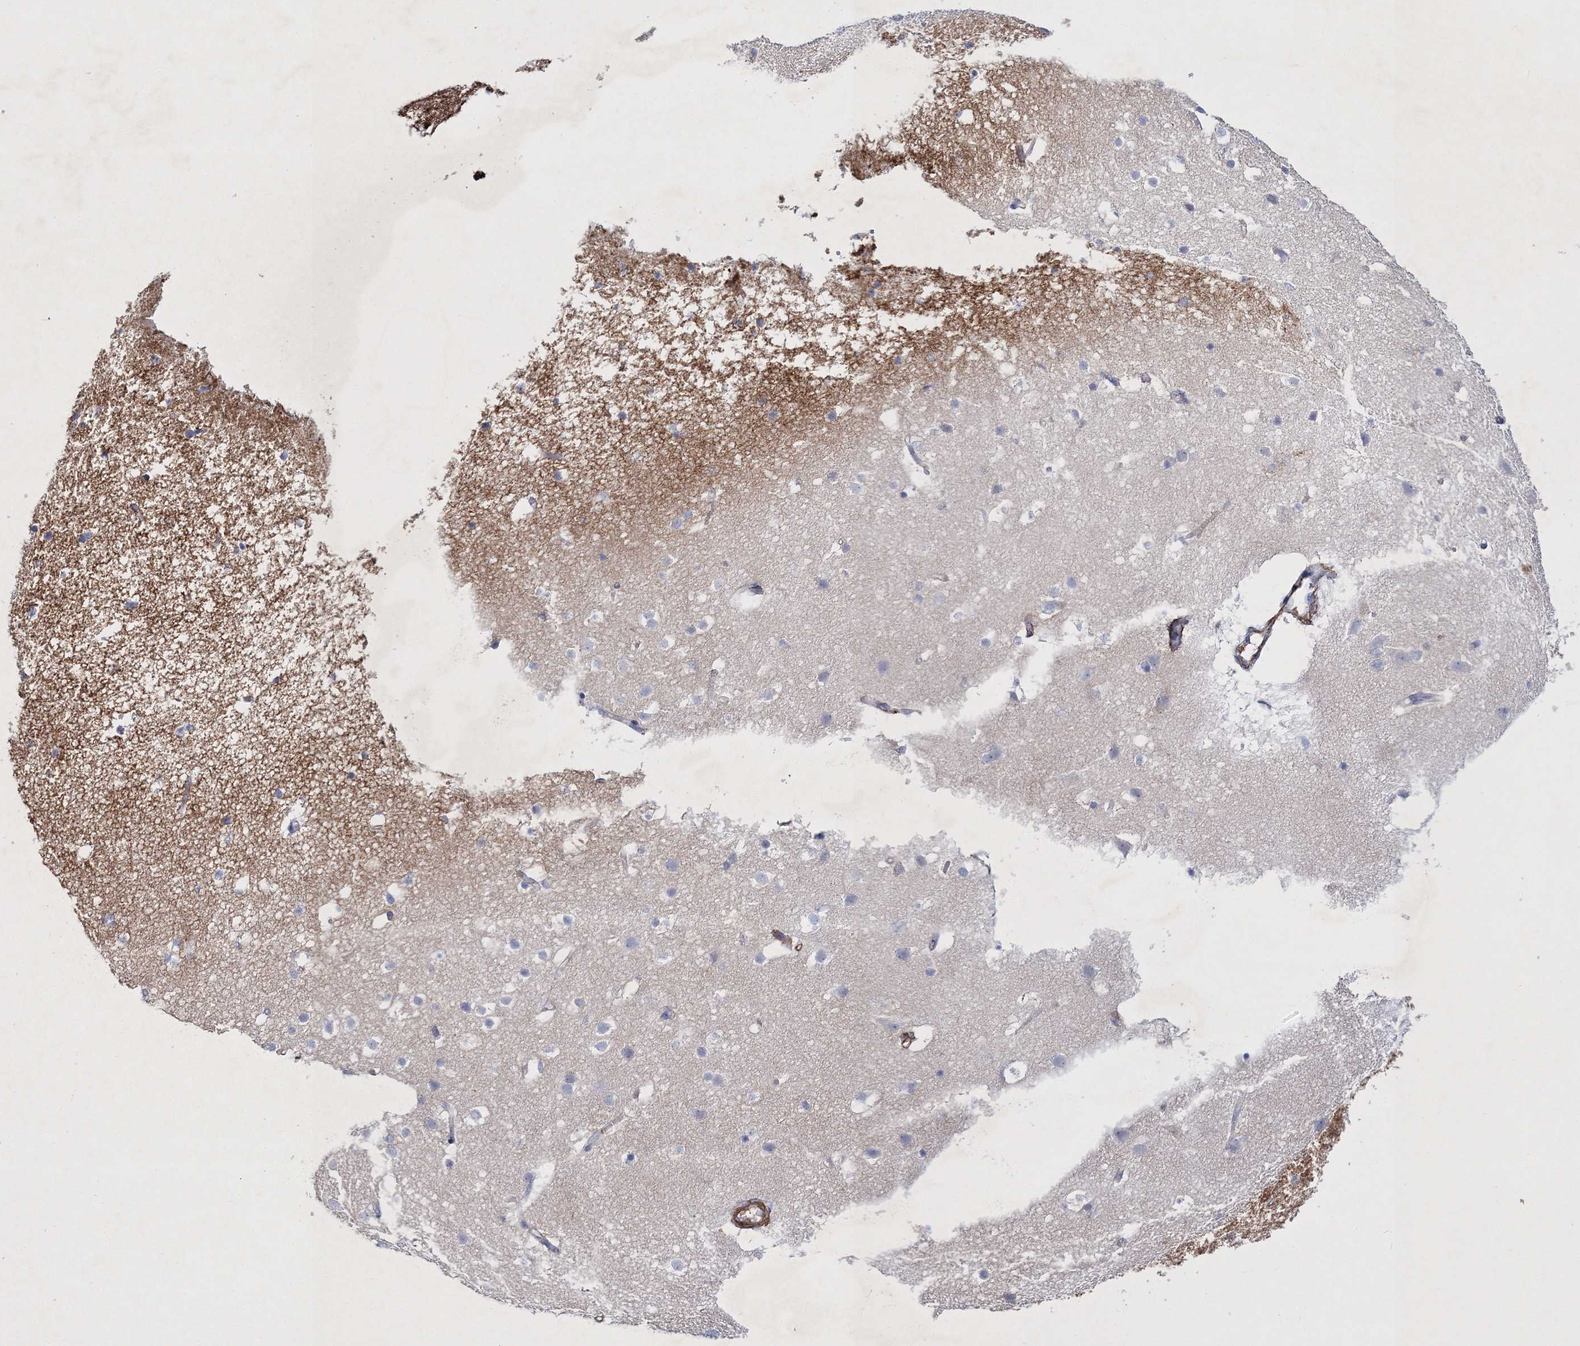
{"staining": {"intensity": "negative", "quantity": "none", "location": "none"}, "tissue": "cerebral cortex", "cell_type": "Endothelial cells", "image_type": "normal", "snomed": [{"axis": "morphology", "description": "Normal tissue, NOS"}, {"axis": "topography", "description": "Cerebral cortex"}], "caption": "Immunohistochemistry (IHC) histopathology image of normal cerebral cortex stained for a protein (brown), which exhibits no positivity in endothelial cells. Nuclei are stained in blue.", "gene": "RTN2", "patient": {"sex": "male", "age": 54}}